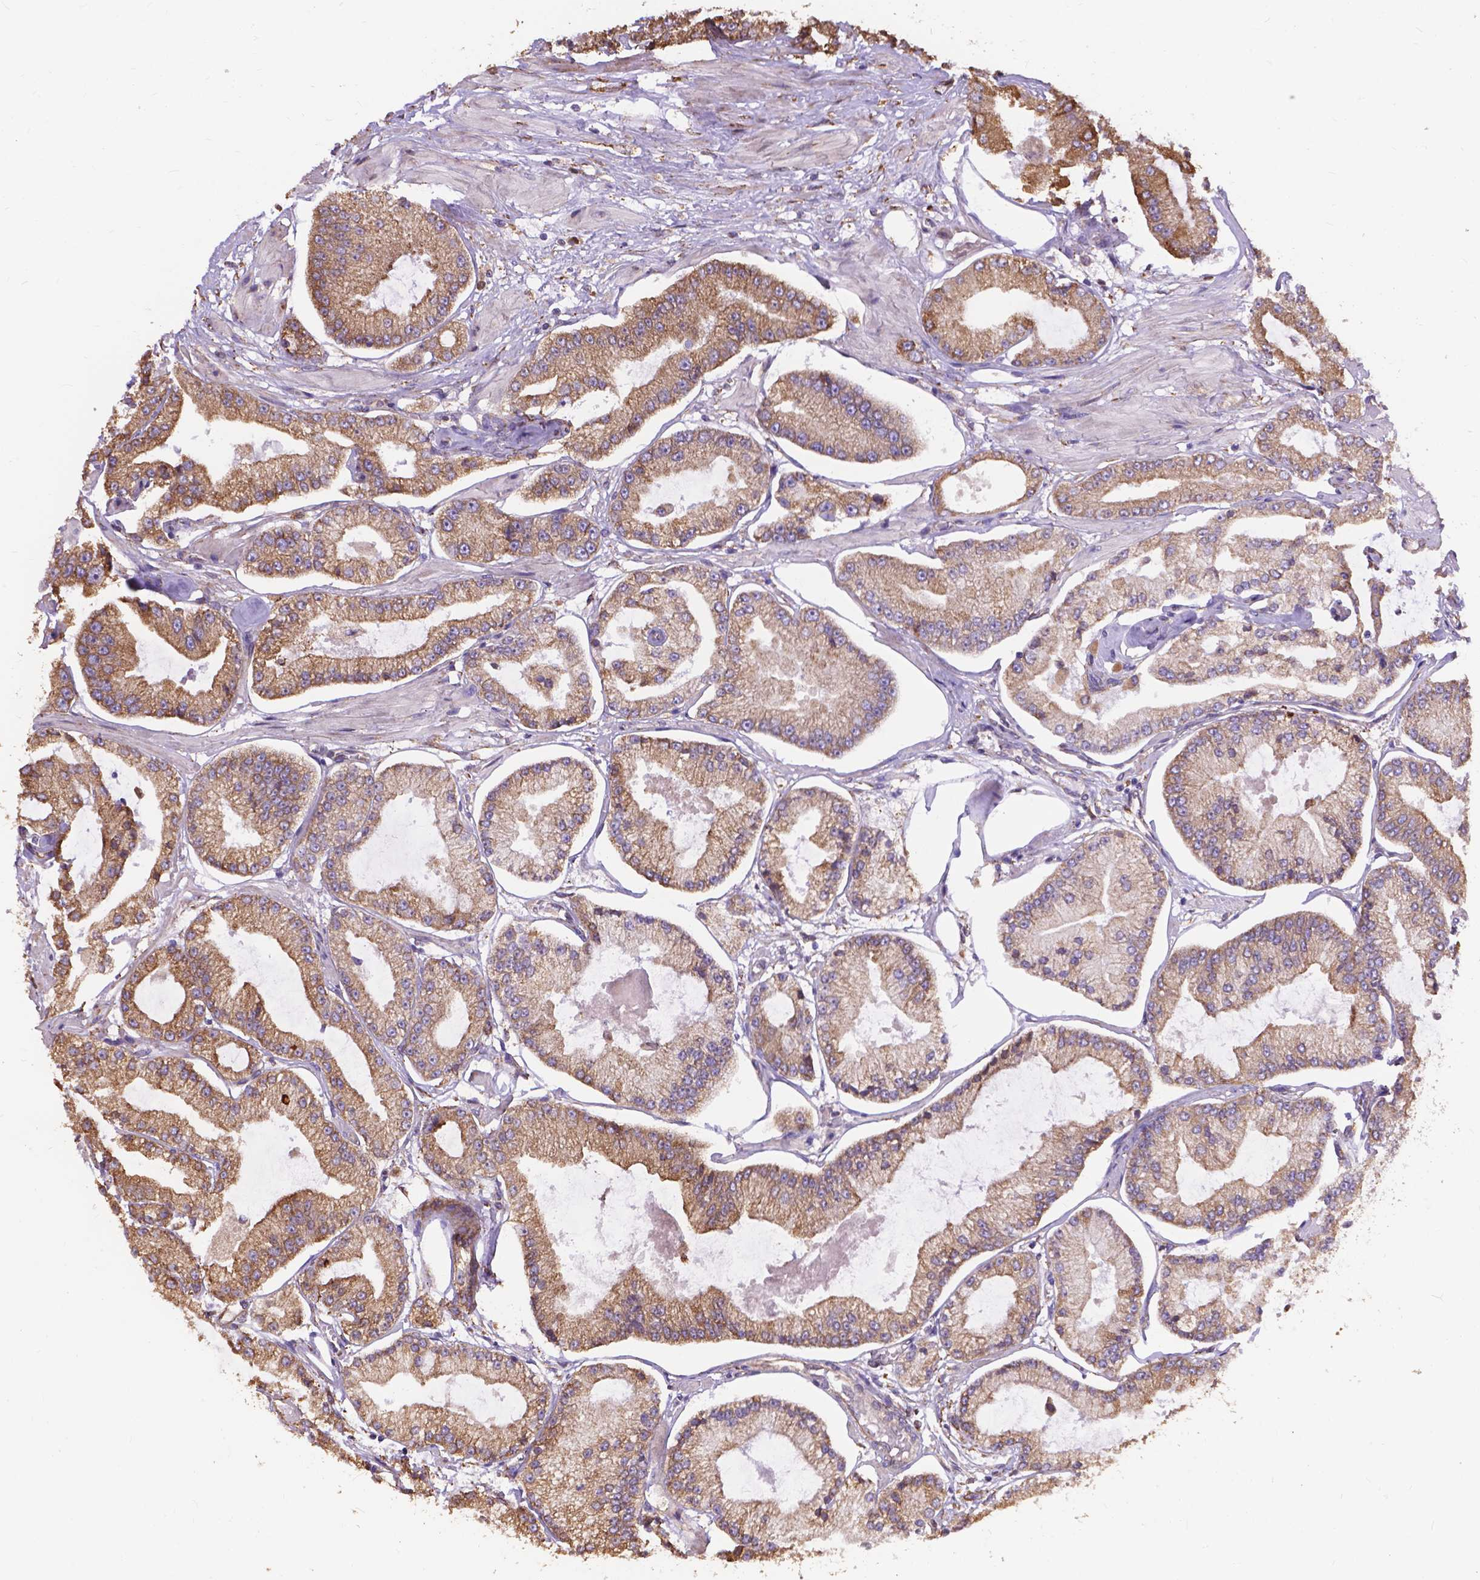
{"staining": {"intensity": "moderate", "quantity": ">75%", "location": "cytoplasmic/membranous"}, "tissue": "prostate cancer", "cell_type": "Tumor cells", "image_type": "cancer", "snomed": [{"axis": "morphology", "description": "Adenocarcinoma, Low grade"}, {"axis": "topography", "description": "Prostate"}], "caption": "Immunohistochemistry (IHC) (DAB (3,3'-diaminobenzidine)) staining of human prostate low-grade adenocarcinoma reveals moderate cytoplasmic/membranous protein positivity in about >75% of tumor cells. (Stains: DAB in brown, nuclei in blue, Microscopy: brightfield microscopy at high magnification).", "gene": "IPO11", "patient": {"sex": "male", "age": 55}}